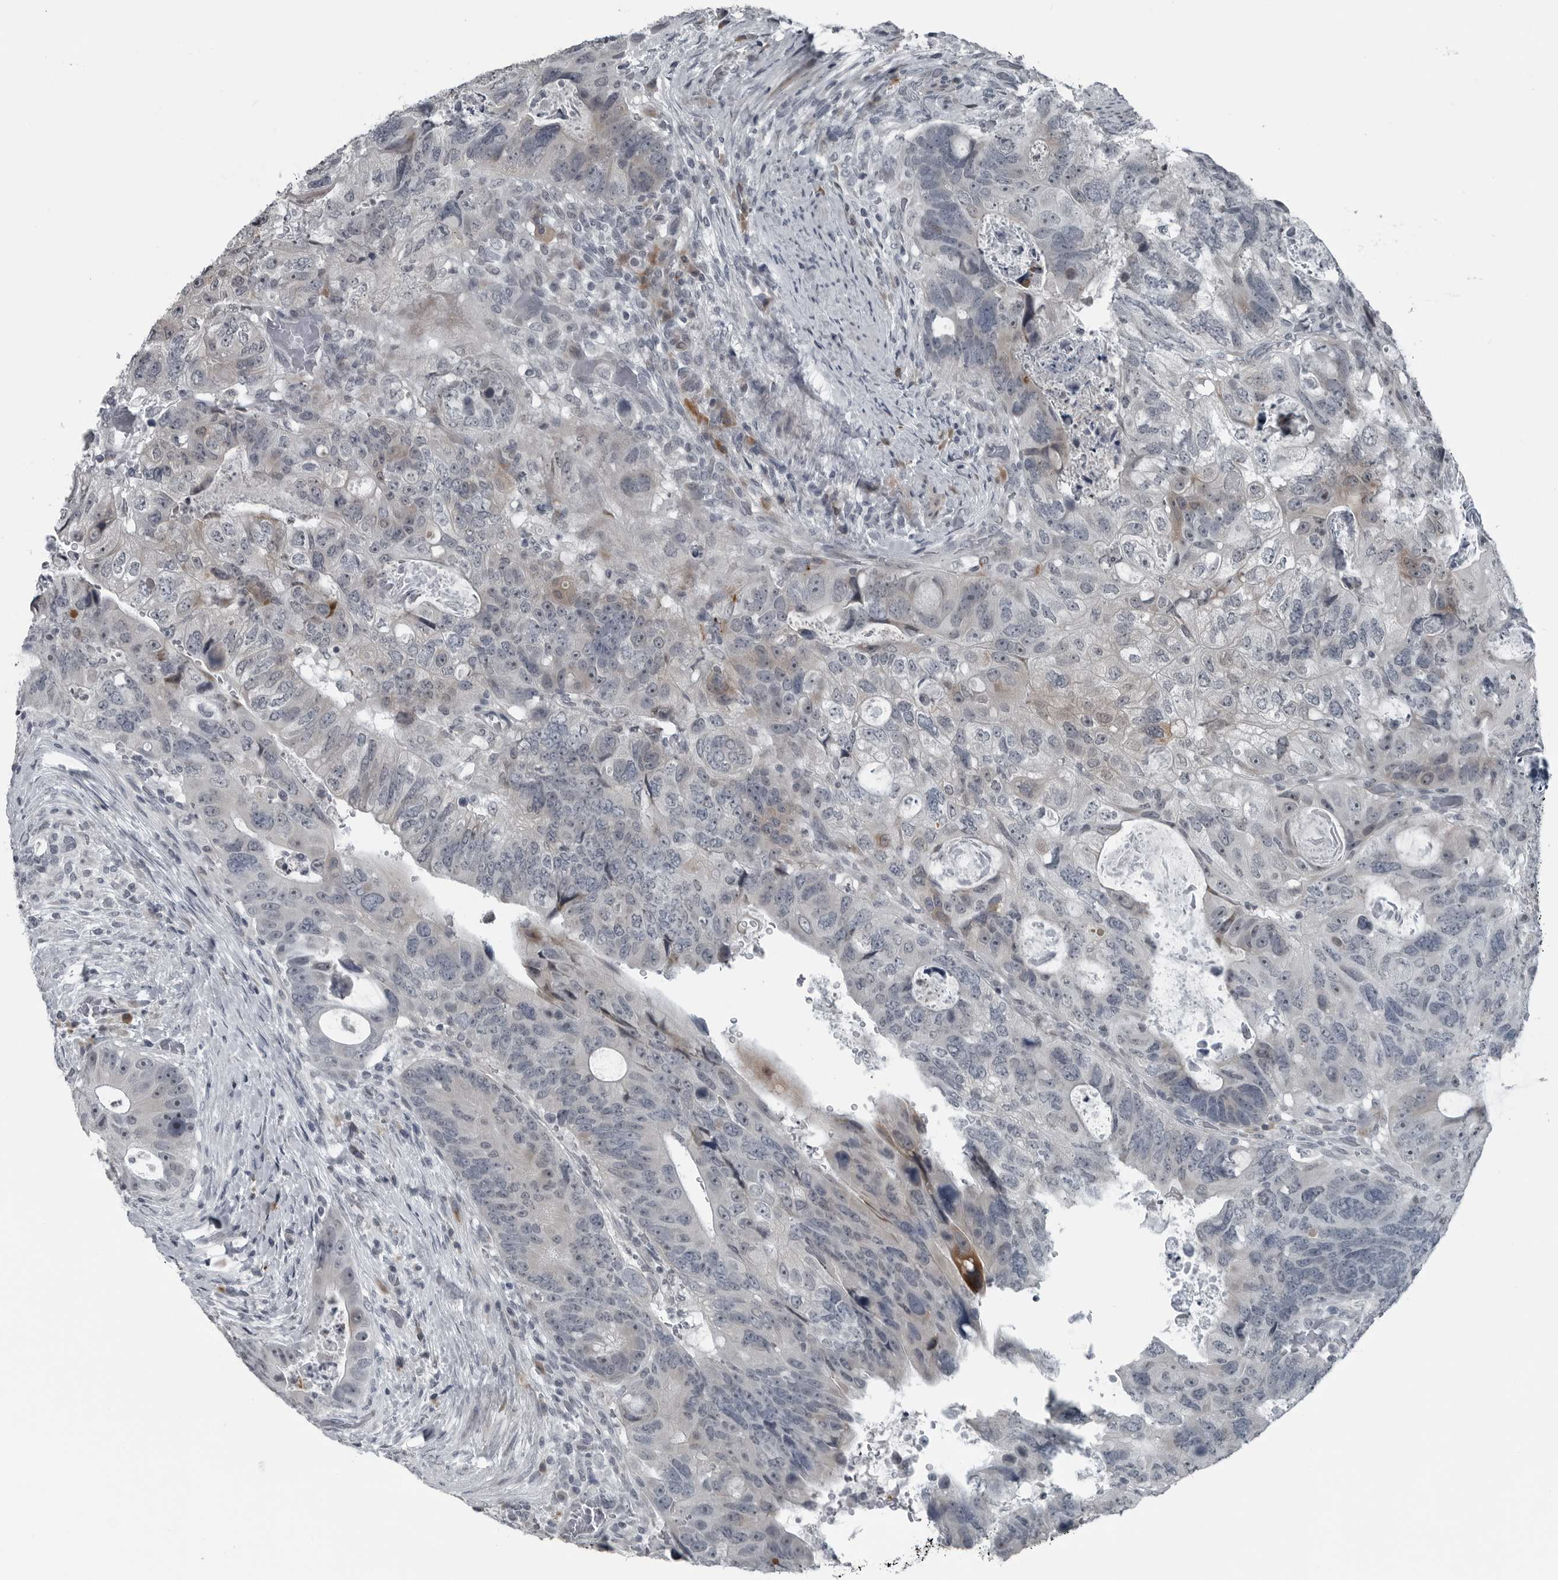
{"staining": {"intensity": "negative", "quantity": "none", "location": "none"}, "tissue": "colorectal cancer", "cell_type": "Tumor cells", "image_type": "cancer", "snomed": [{"axis": "morphology", "description": "Adenocarcinoma, NOS"}, {"axis": "topography", "description": "Rectum"}], "caption": "Human colorectal cancer (adenocarcinoma) stained for a protein using immunohistochemistry (IHC) shows no positivity in tumor cells.", "gene": "DNAAF11", "patient": {"sex": "male", "age": 59}}